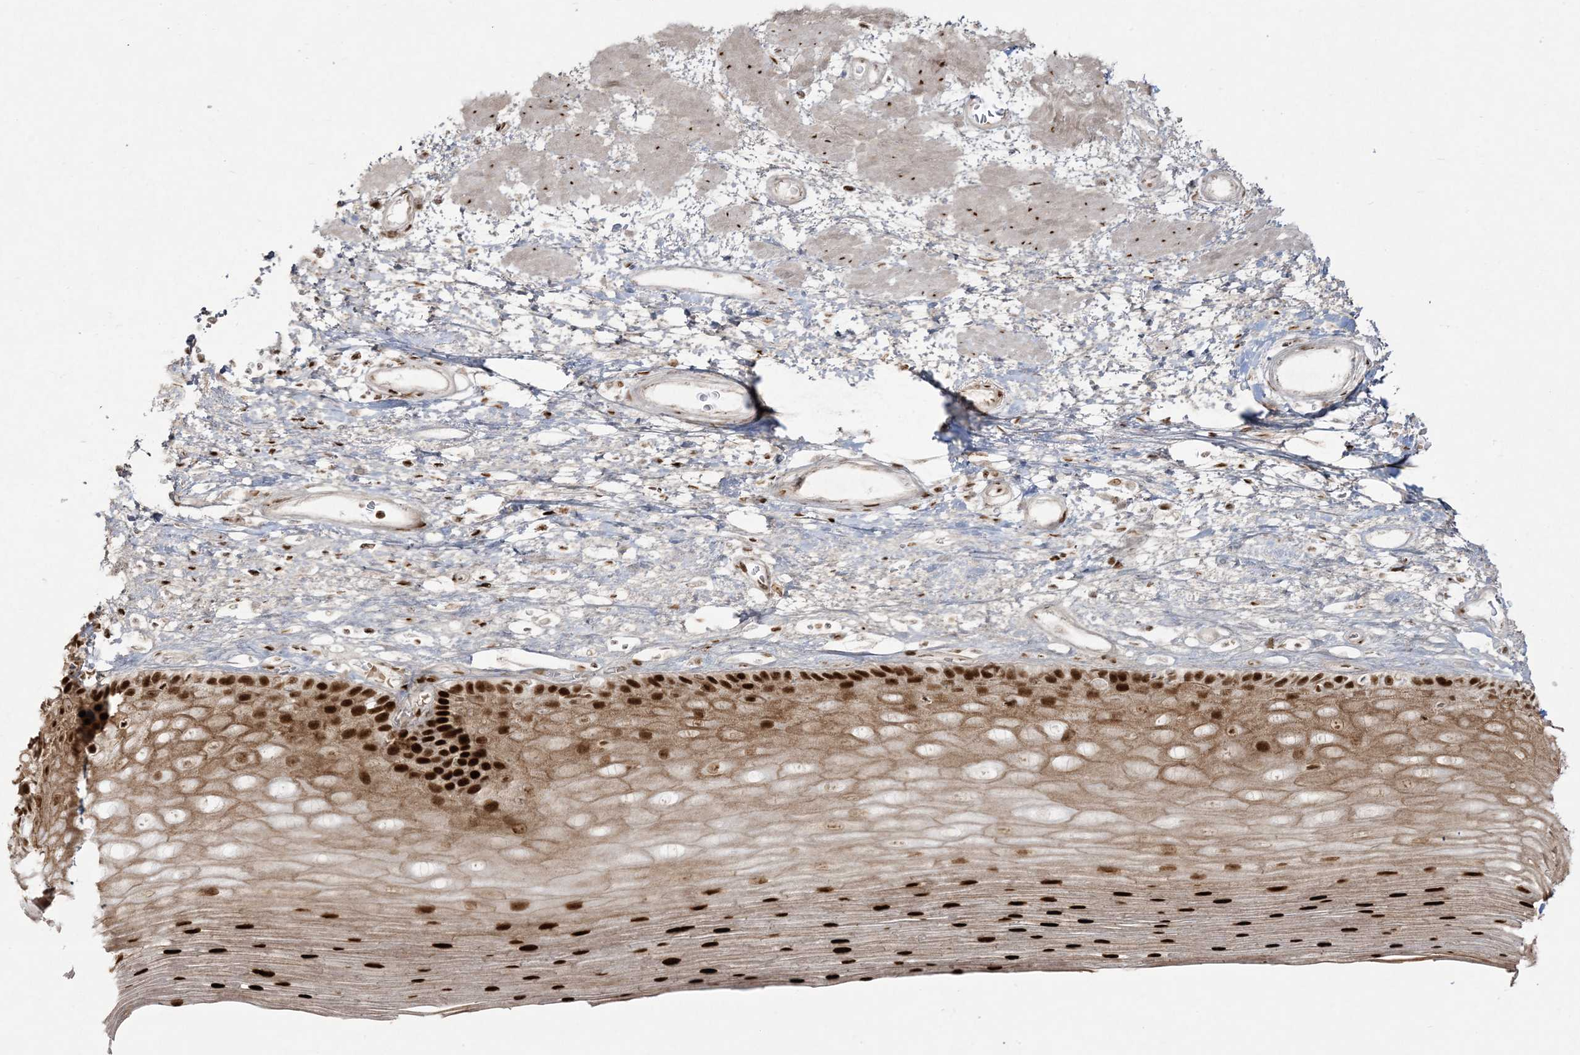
{"staining": {"intensity": "strong", "quantity": "25%-75%", "location": "cytoplasmic/membranous,nuclear"}, "tissue": "esophagus", "cell_type": "Squamous epithelial cells", "image_type": "normal", "snomed": [{"axis": "morphology", "description": "Normal tissue, NOS"}, {"axis": "topography", "description": "Esophagus"}], "caption": "Strong cytoplasmic/membranous,nuclear expression is identified in about 25%-75% of squamous epithelial cells in benign esophagus.", "gene": "RBM10", "patient": {"sex": "male", "age": 62}}